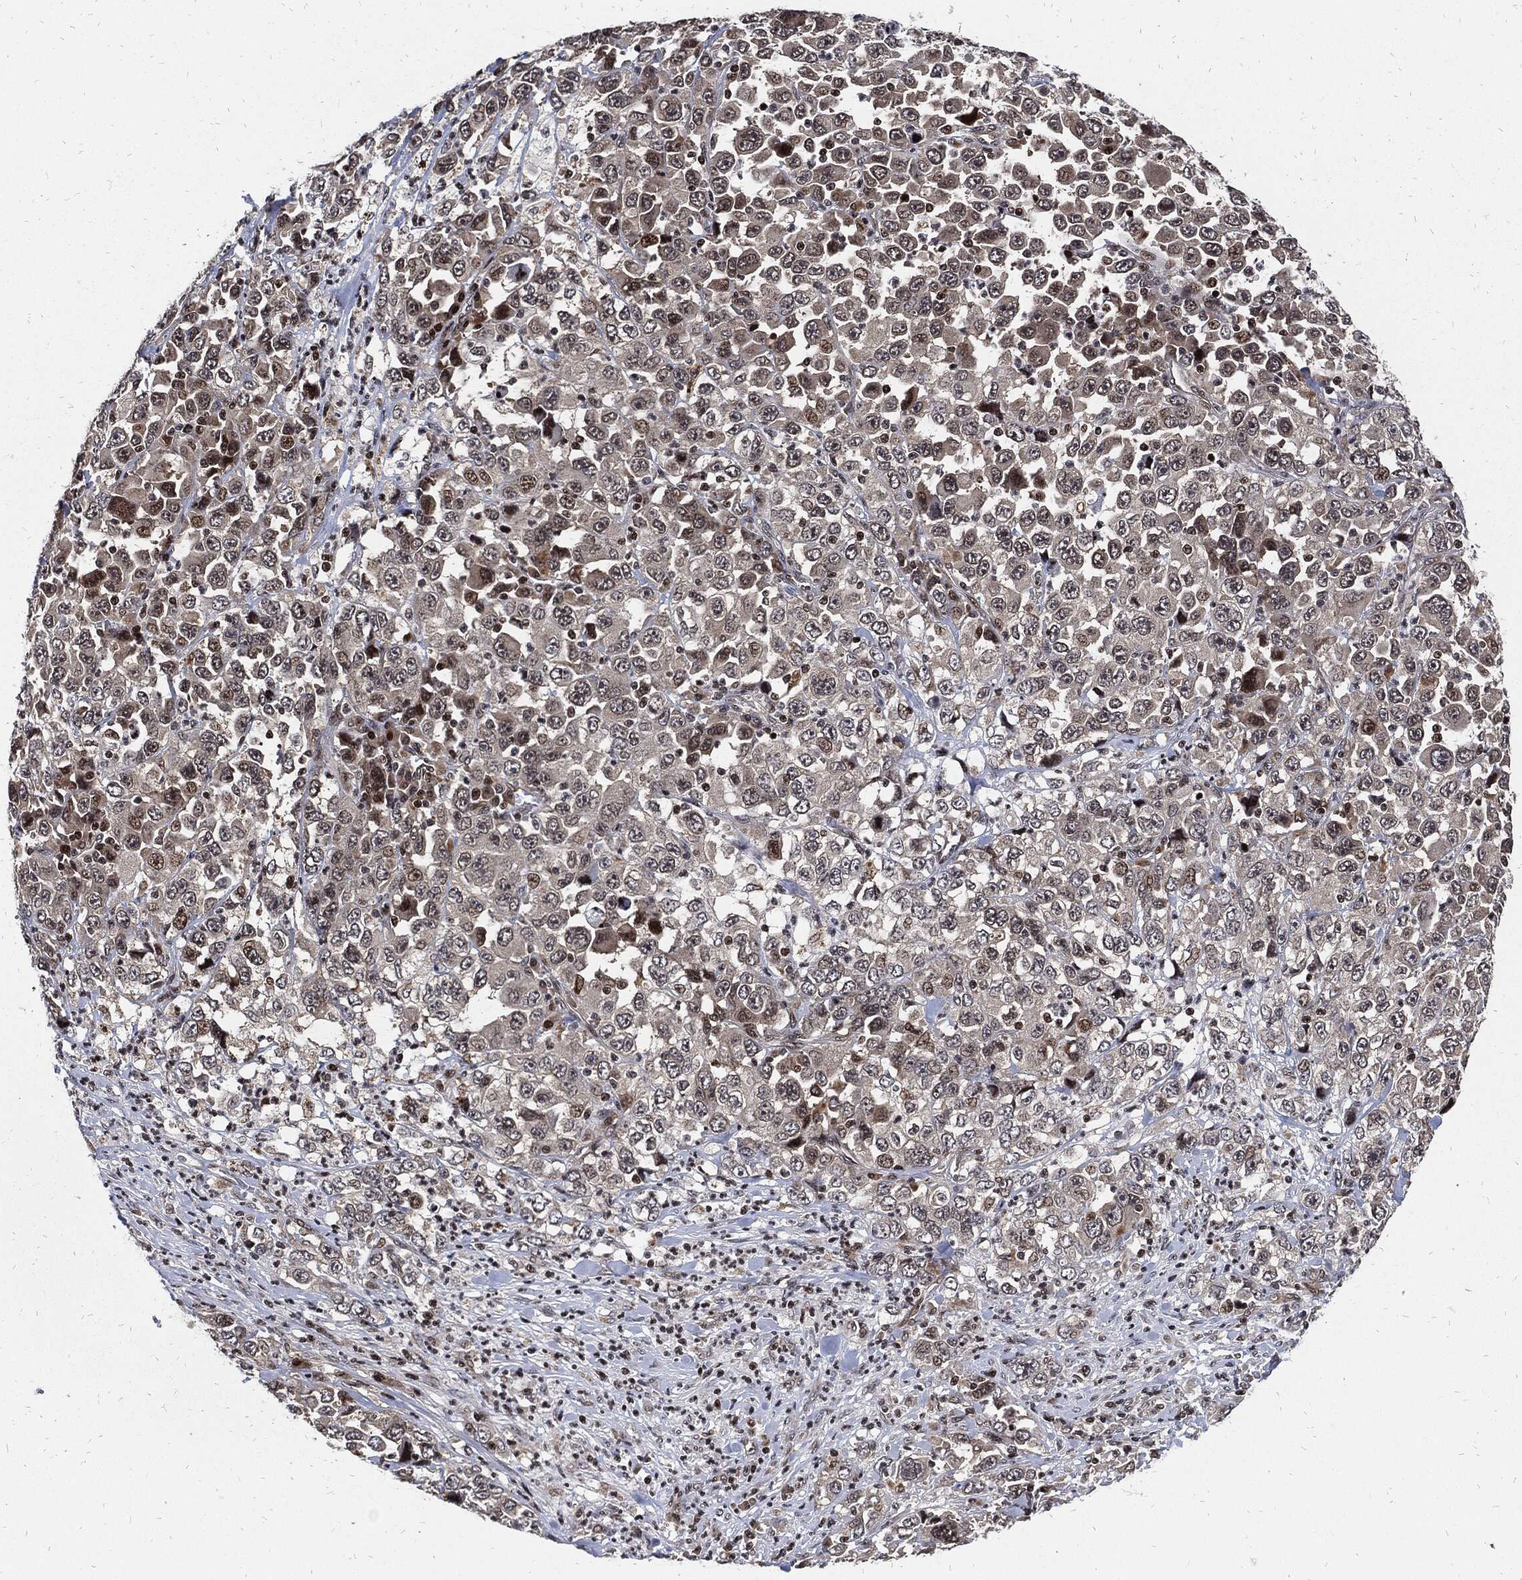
{"staining": {"intensity": "negative", "quantity": "none", "location": "none"}, "tissue": "stomach cancer", "cell_type": "Tumor cells", "image_type": "cancer", "snomed": [{"axis": "morphology", "description": "Normal tissue, NOS"}, {"axis": "morphology", "description": "Adenocarcinoma, NOS"}, {"axis": "topography", "description": "Stomach, upper"}, {"axis": "topography", "description": "Stomach"}], "caption": "Immunohistochemical staining of human adenocarcinoma (stomach) displays no significant staining in tumor cells.", "gene": "ZNF775", "patient": {"sex": "male", "age": 59}}